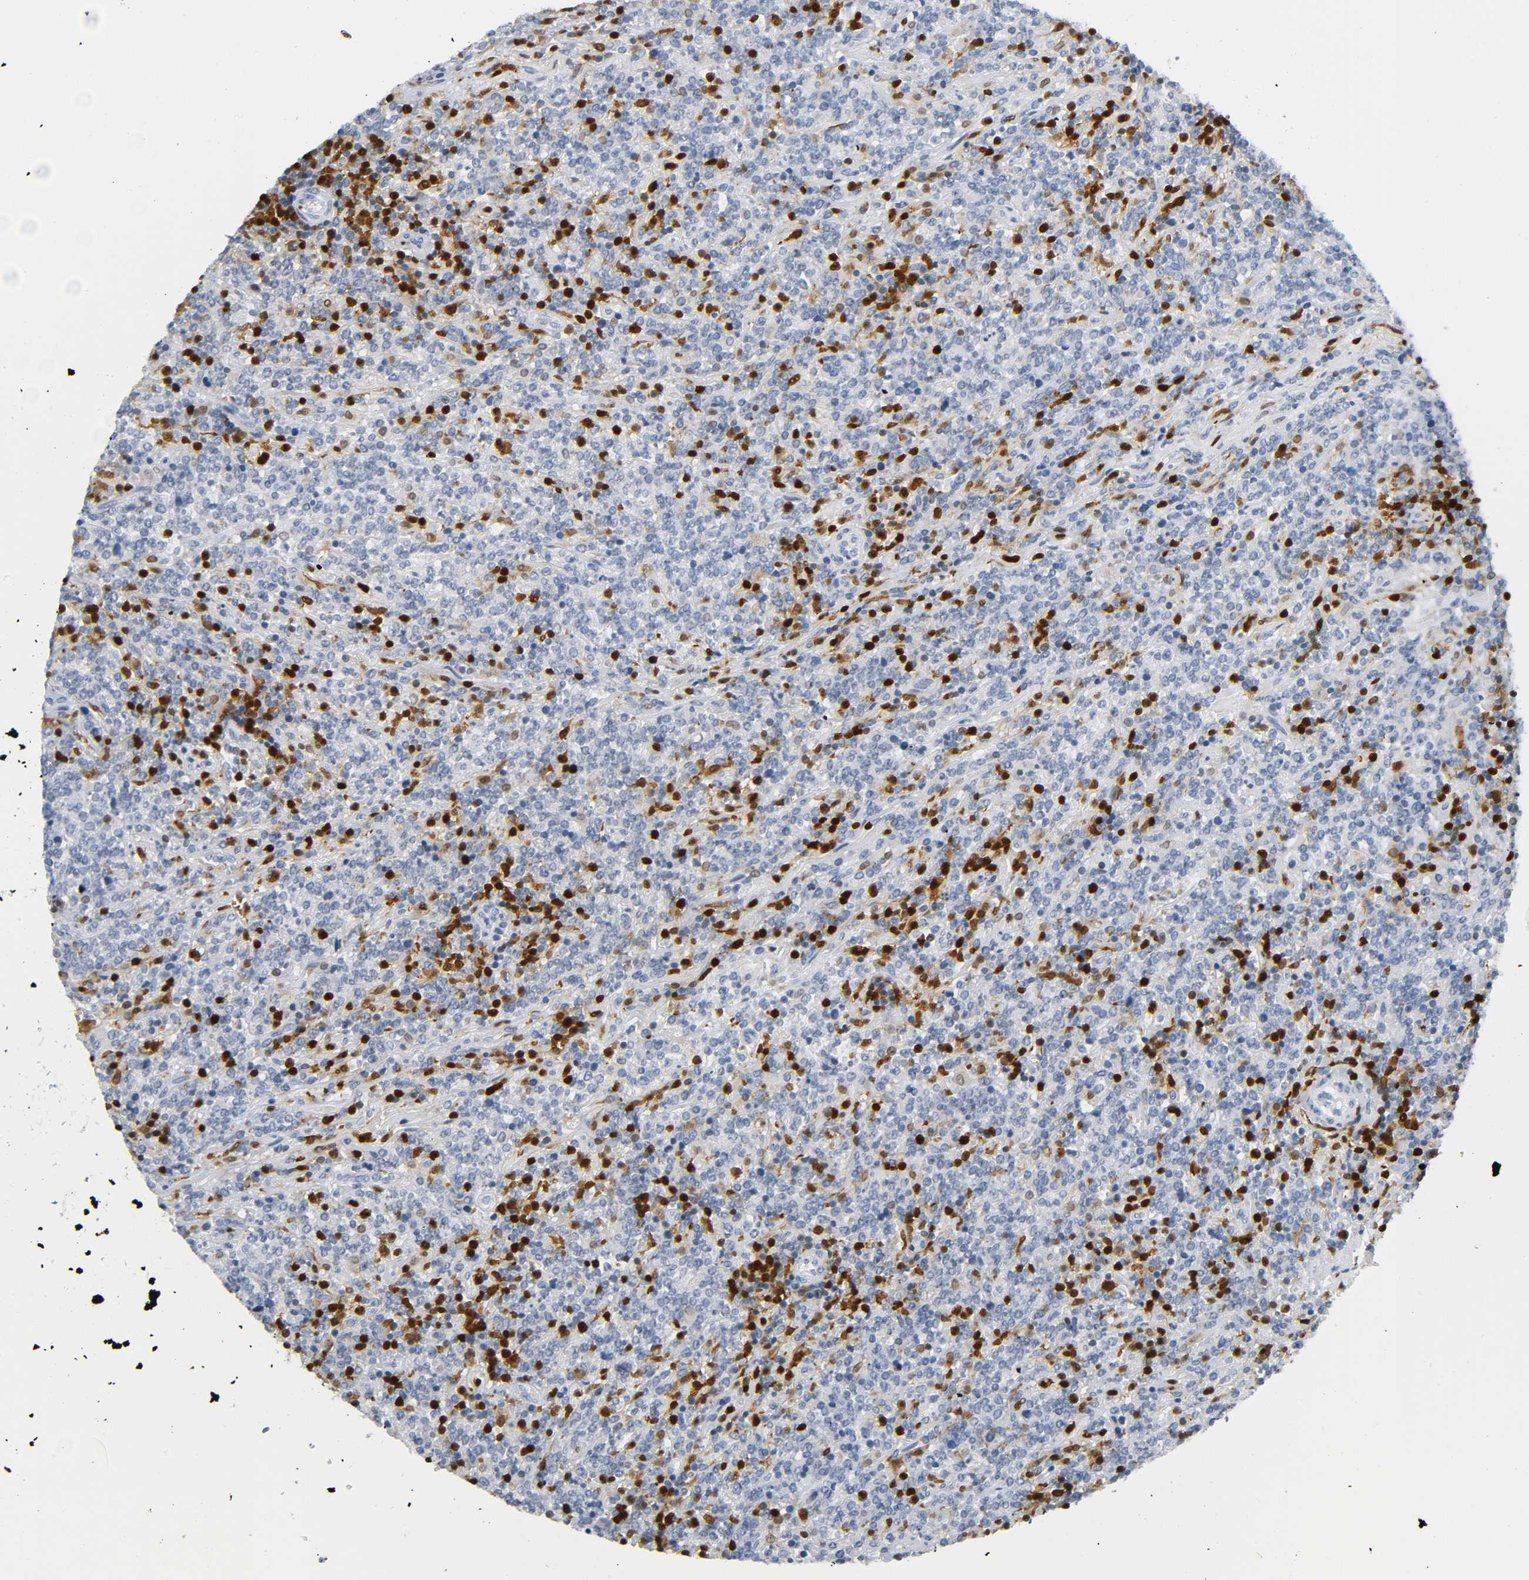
{"staining": {"intensity": "negative", "quantity": "none", "location": "none"}, "tissue": "lymphoma", "cell_type": "Tumor cells", "image_type": "cancer", "snomed": [{"axis": "morphology", "description": "Malignant lymphoma, non-Hodgkin's type, High grade"}, {"axis": "topography", "description": "Soft tissue"}], "caption": "The histopathology image displays no significant expression in tumor cells of lymphoma.", "gene": "DOK2", "patient": {"sex": "male", "age": 18}}